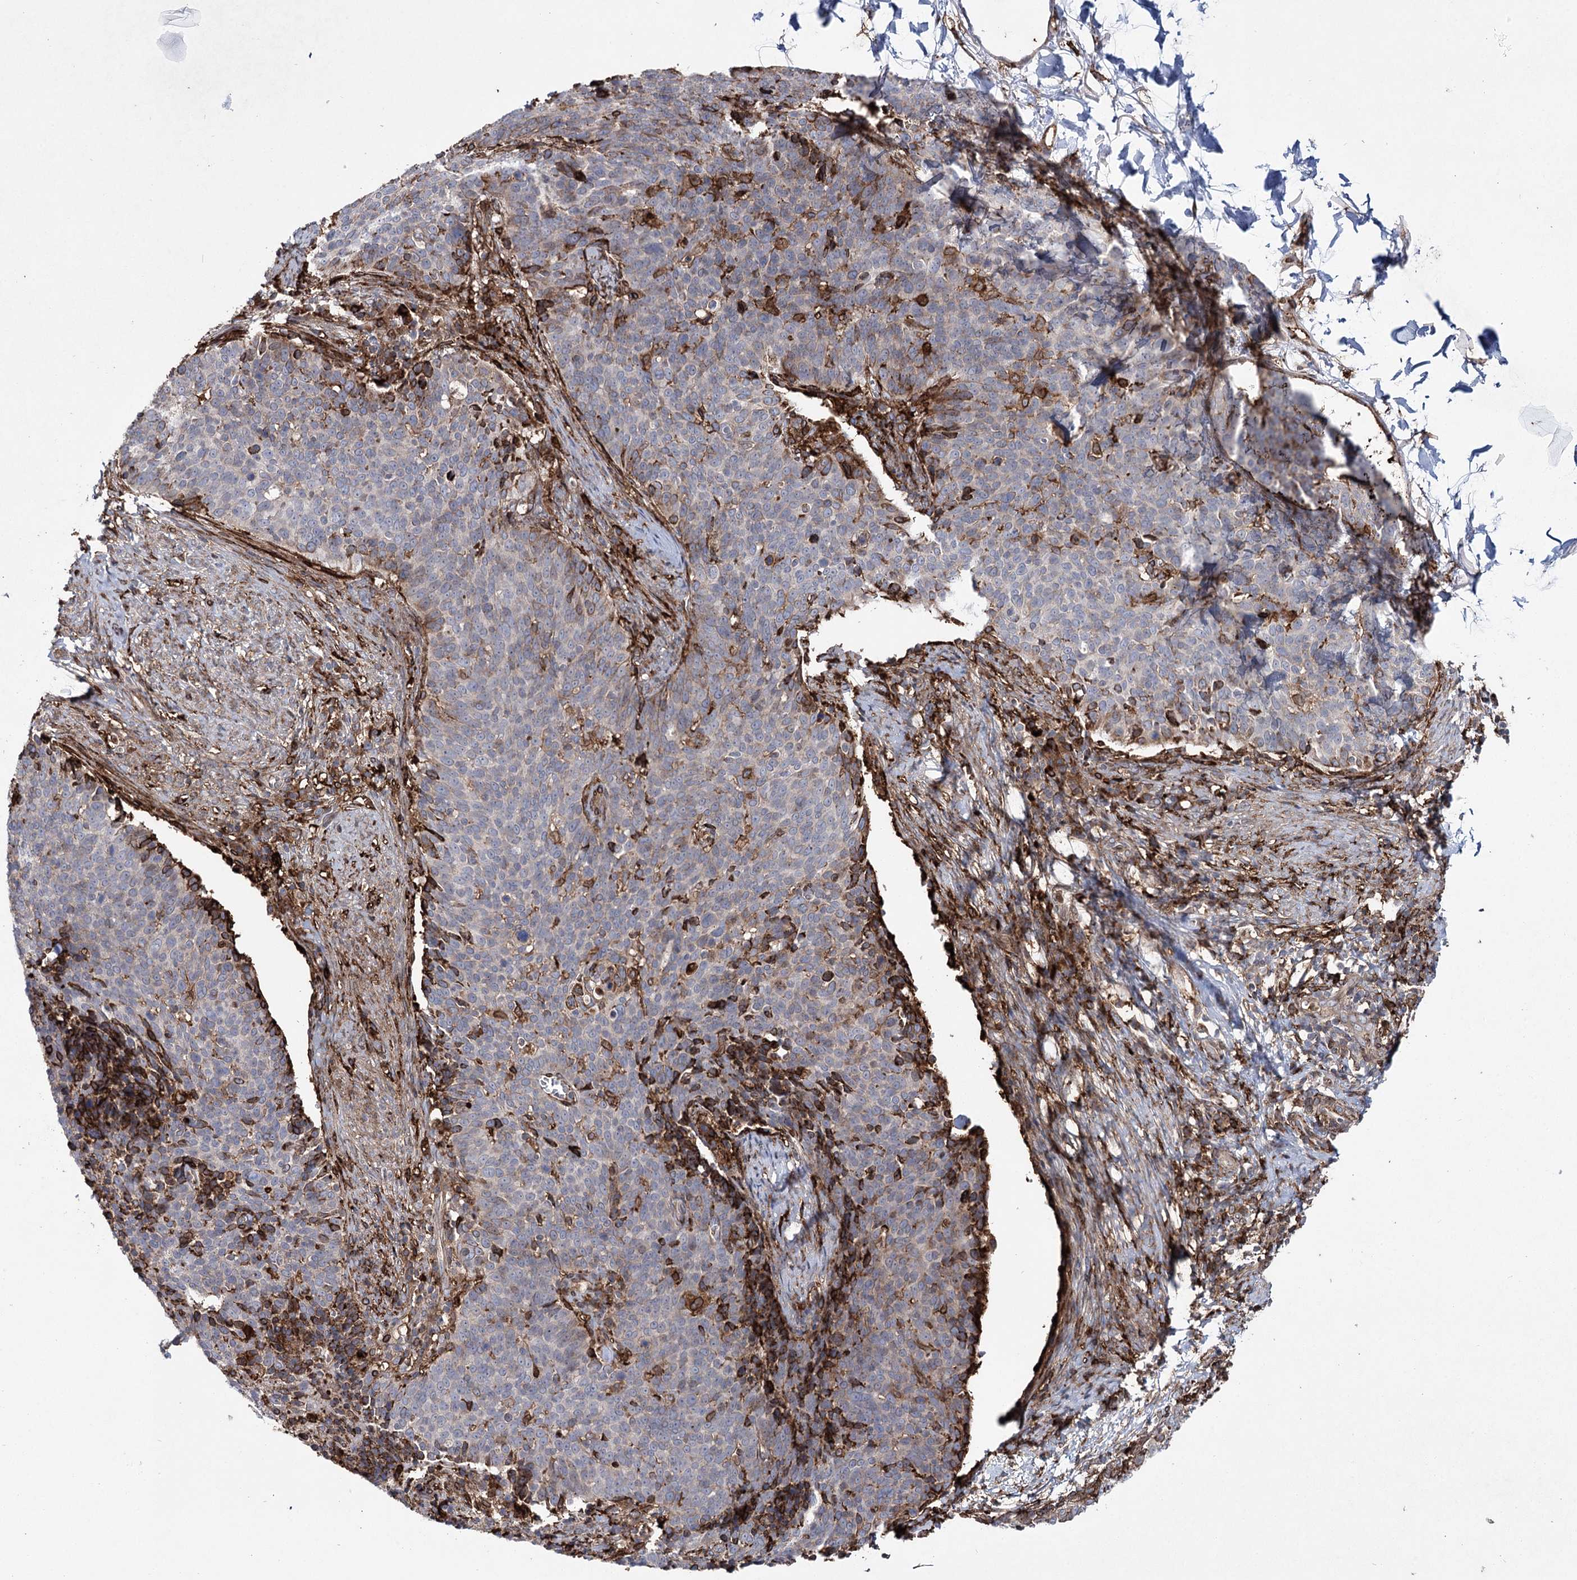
{"staining": {"intensity": "moderate", "quantity": "<25%", "location": "cytoplasmic/membranous"}, "tissue": "cervical cancer", "cell_type": "Tumor cells", "image_type": "cancer", "snomed": [{"axis": "morphology", "description": "Squamous cell carcinoma, NOS"}, {"axis": "topography", "description": "Cervix"}], "caption": "Immunohistochemistry (IHC) of cervical cancer exhibits low levels of moderate cytoplasmic/membranous positivity in approximately <25% of tumor cells.", "gene": "DCUN1D4", "patient": {"sex": "female", "age": 39}}